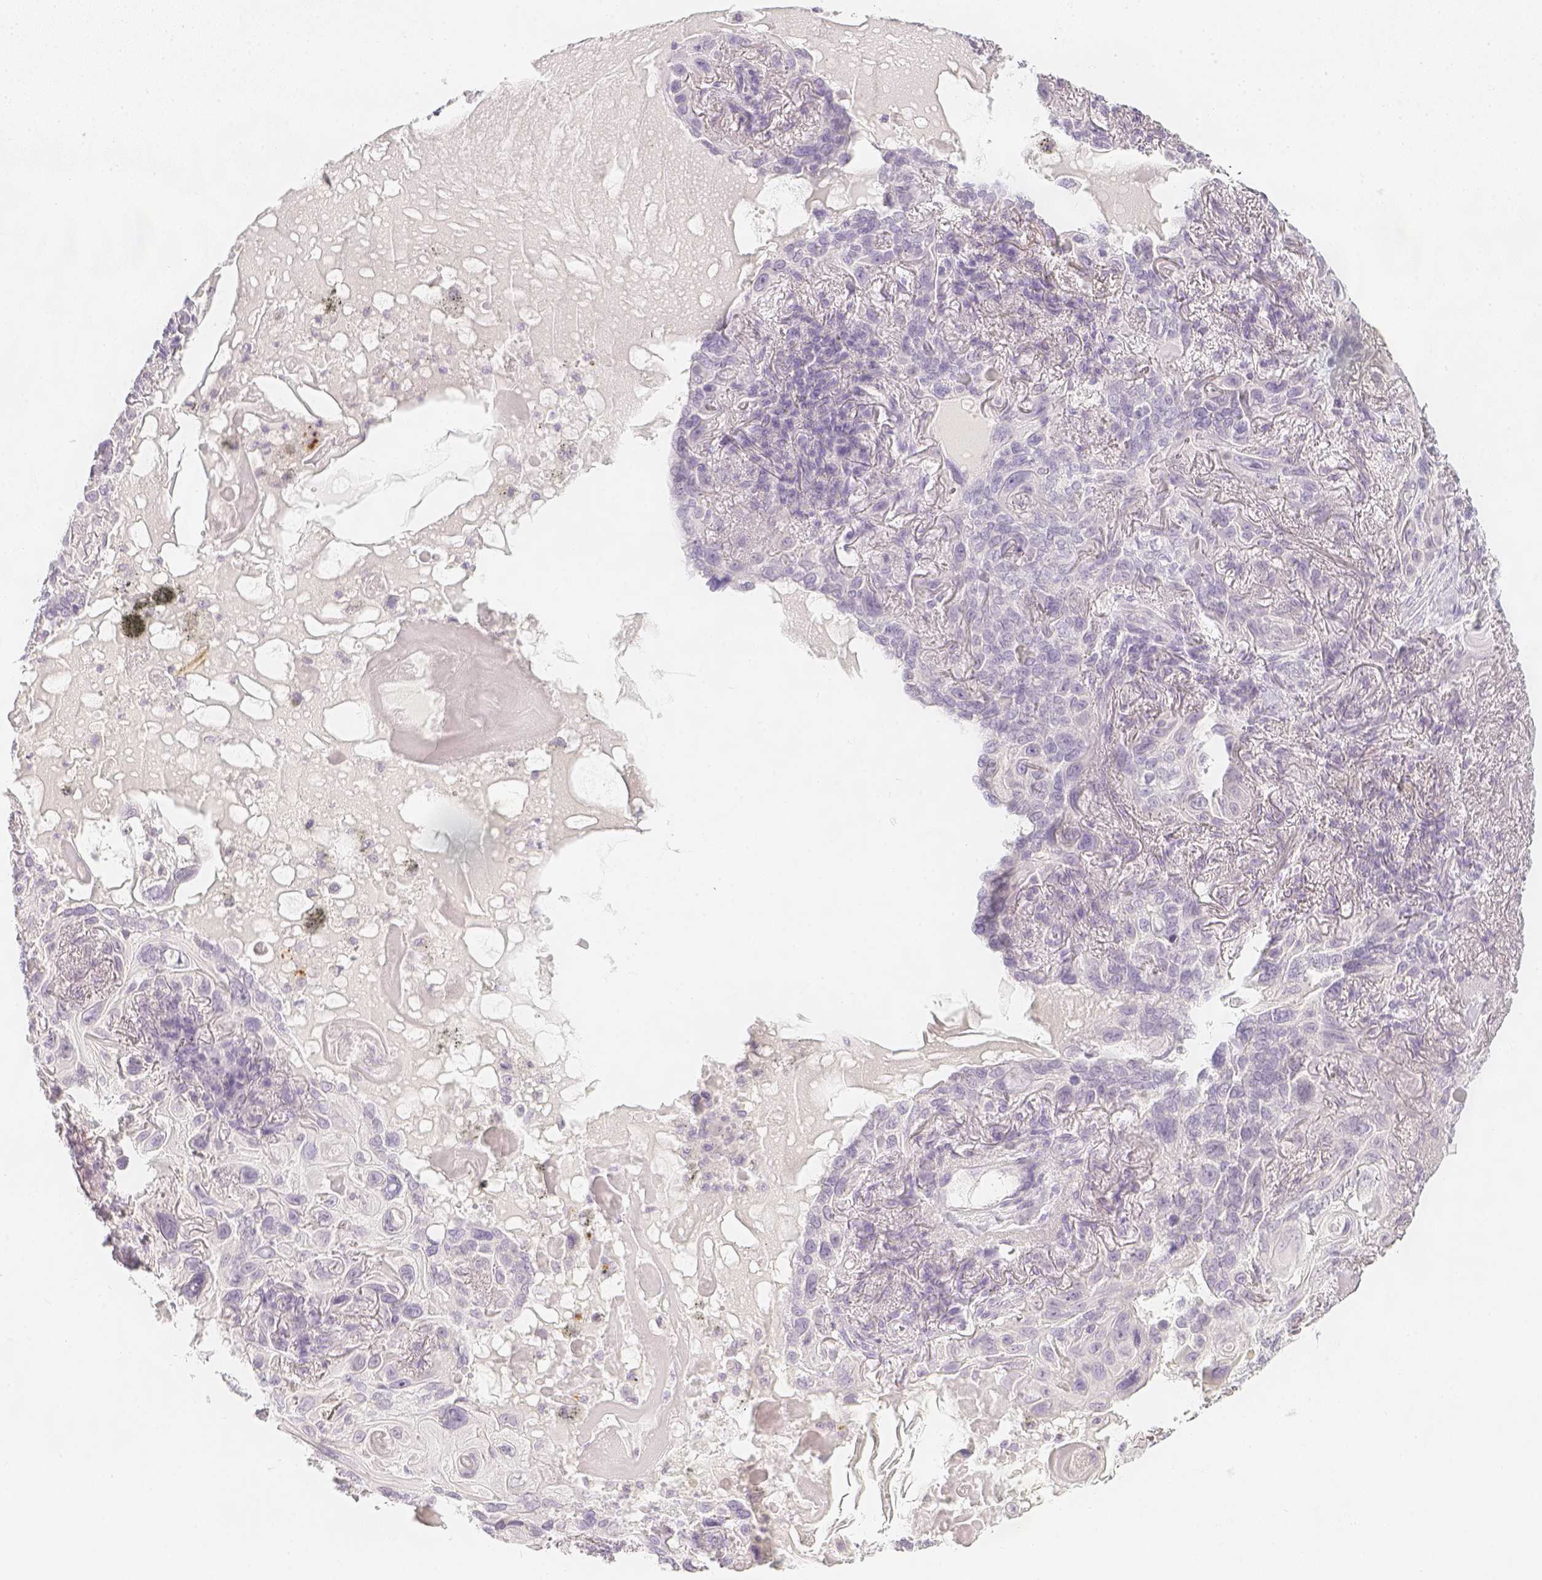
{"staining": {"intensity": "negative", "quantity": "none", "location": "none"}, "tissue": "lung cancer", "cell_type": "Tumor cells", "image_type": "cancer", "snomed": [{"axis": "morphology", "description": "Squamous cell carcinoma, NOS"}, {"axis": "topography", "description": "Lung"}], "caption": "IHC histopathology image of neoplastic tissue: human lung cancer (squamous cell carcinoma) stained with DAB demonstrates no significant protein staining in tumor cells.", "gene": "SLC18A1", "patient": {"sex": "male", "age": 79}}